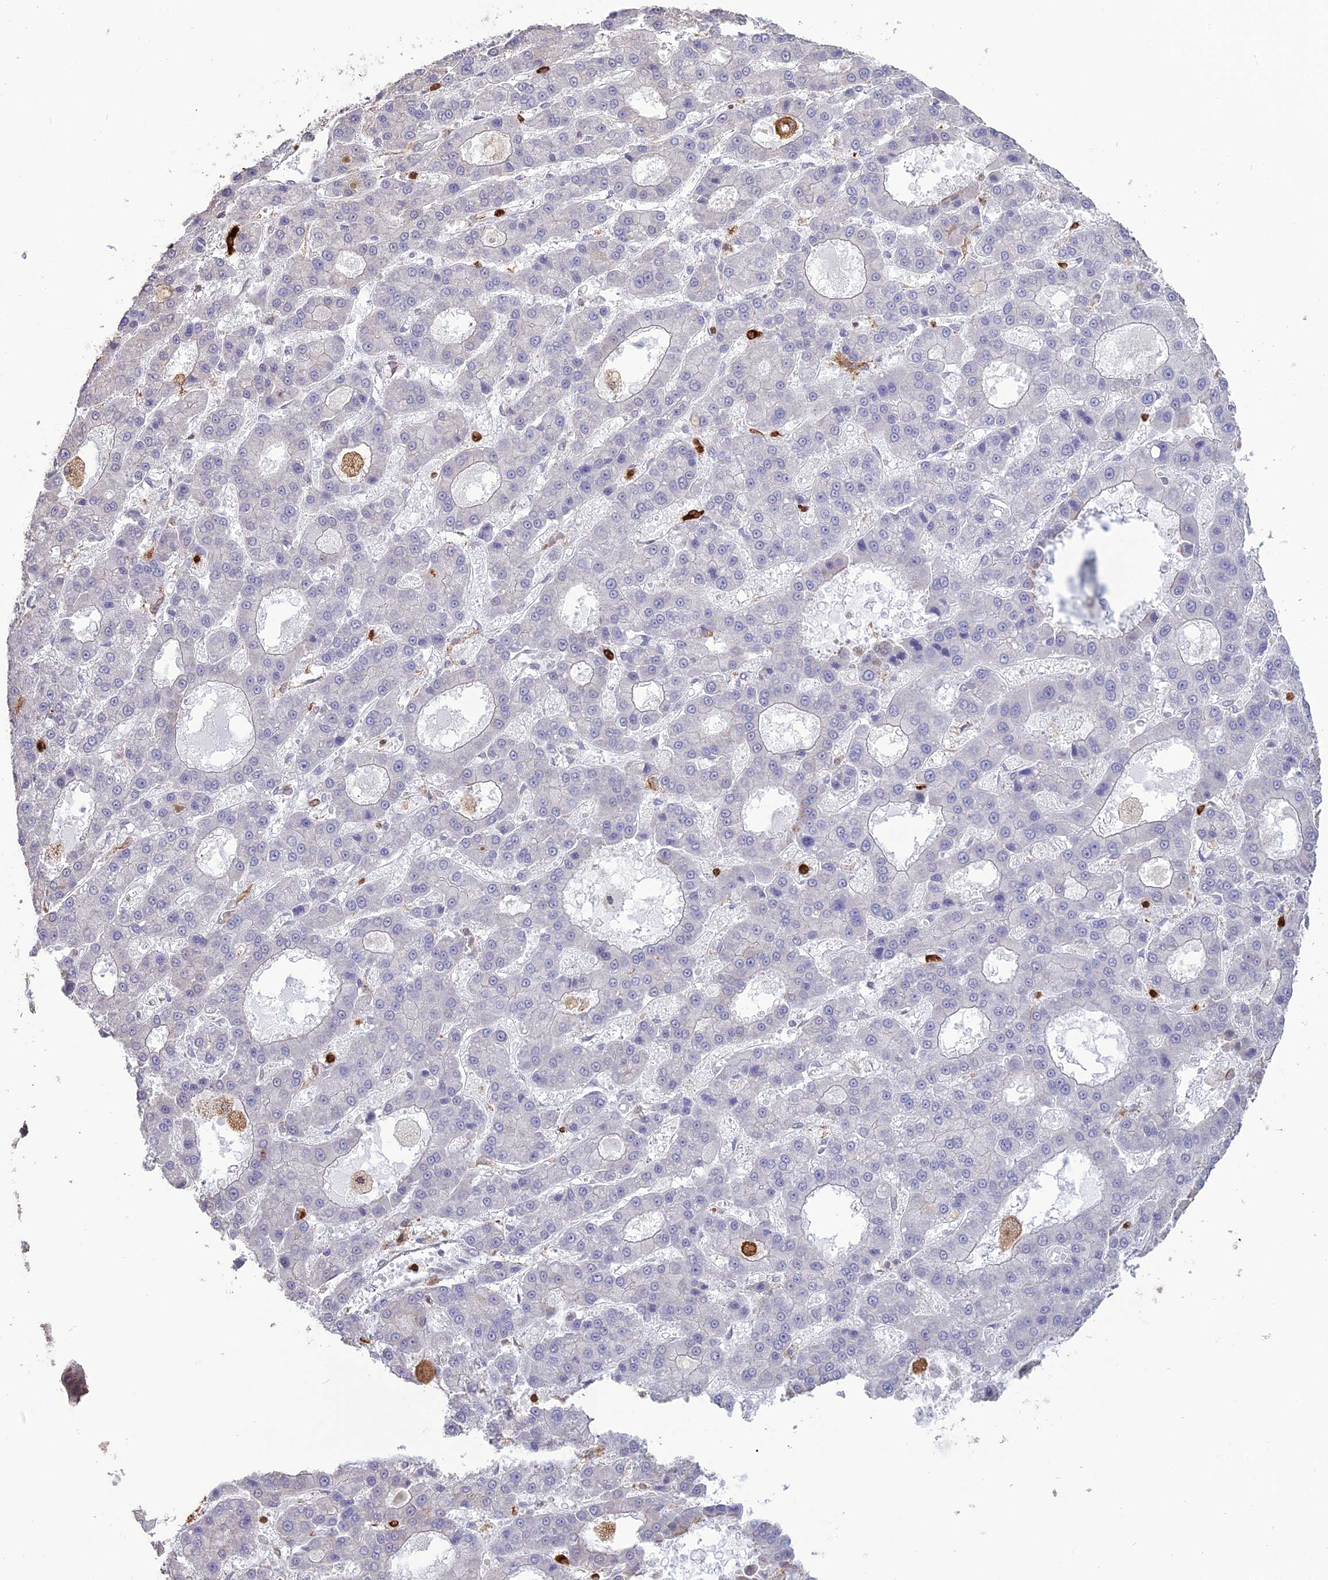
{"staining": {"intensity": "negative", "quantity": "none", "location": "none"}, "tissue": "liver cancer", "cell_type": "Tumor cells", "image_type": "cancer", "snomed": [{"axis": "morphology", "description": "Carcinoma, Hepatocellular, NOS"}, {"axis": "topography", "description": "Liver"}], "caption": "The histopathology image reveals no staining of tumor cells in liver hepatocellular carcinoma.", "gene": "APOBR", "patient": {"sex": "male", "age": 70}}